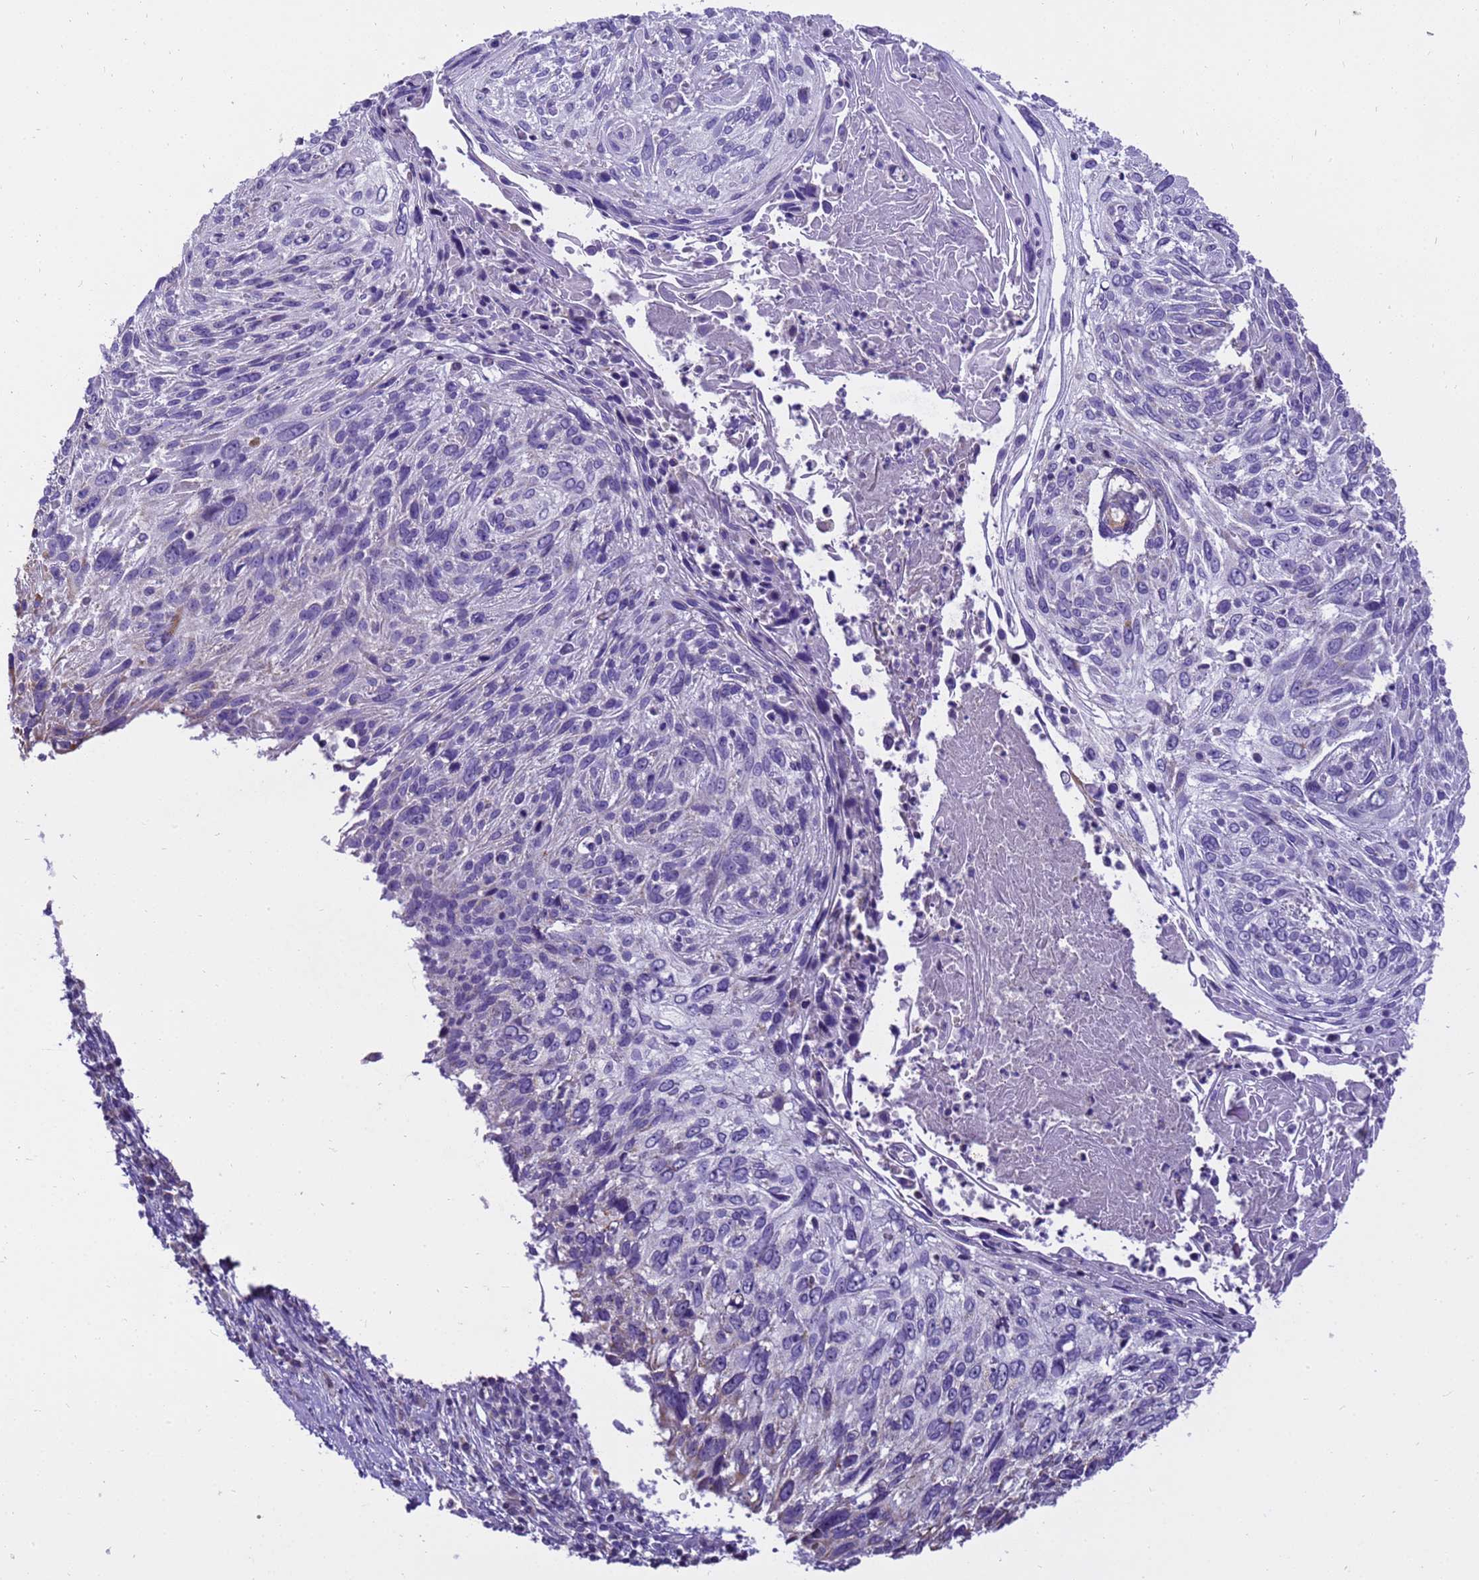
{"staining": {"intensity": "negative", "quantity": "none", "location": "none"}, "tissue": "cervical cancer", "cell_type": "Tumor cells", "image_type": "cancer", "snomed": [{"axis": "morphology", "description": "Squamous cell carcinoma, NOS"}, {"axis": "topography", "description": "Cervix"}], "caption": "Immunohistochemistry (IHC) of human cervical cancer demonstrates no expression in tumor cells.", "gene": "PIEZO2", "patient": {"sex": "female", "age": 51}}